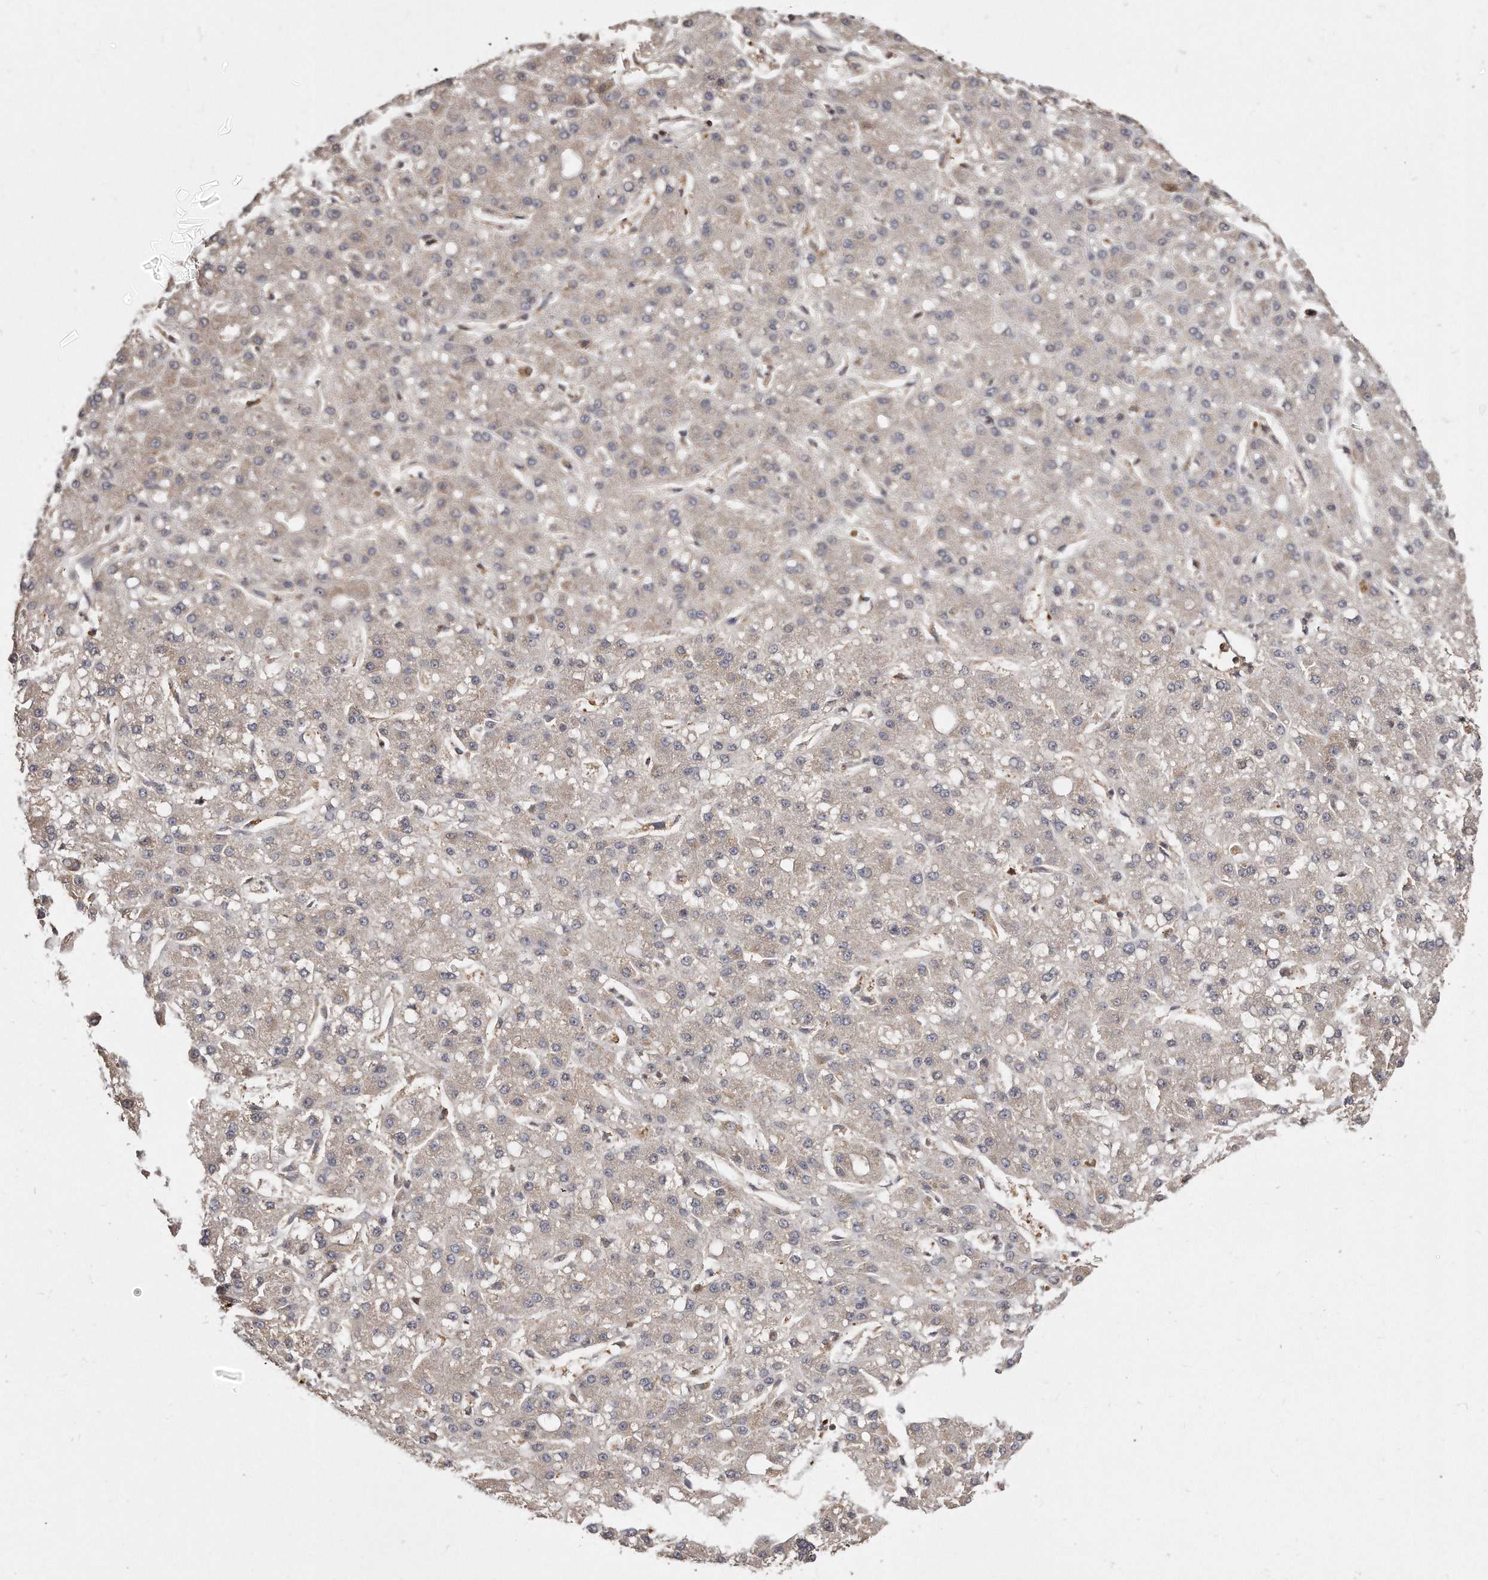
{"staining": {"intensity": "negative", "quantity": "none", "location": "none"}, "tissue": "liver cancer", "cell_type": "Tumor cells", "image_type": "cancer", "snomed": [{"axis": "morphology", "description": "Carcinoma, Hepatocellular, NOS"}, {"axis": "topography", "description": "Liver"}], "caption": "This is an immunohistochemistry (IHC) micrograph of liver hepatocellular carcinoma. There is no positivity in tumor cells.", "gene": "CAP1", "patient": {"sex": "male", "age": 67}}